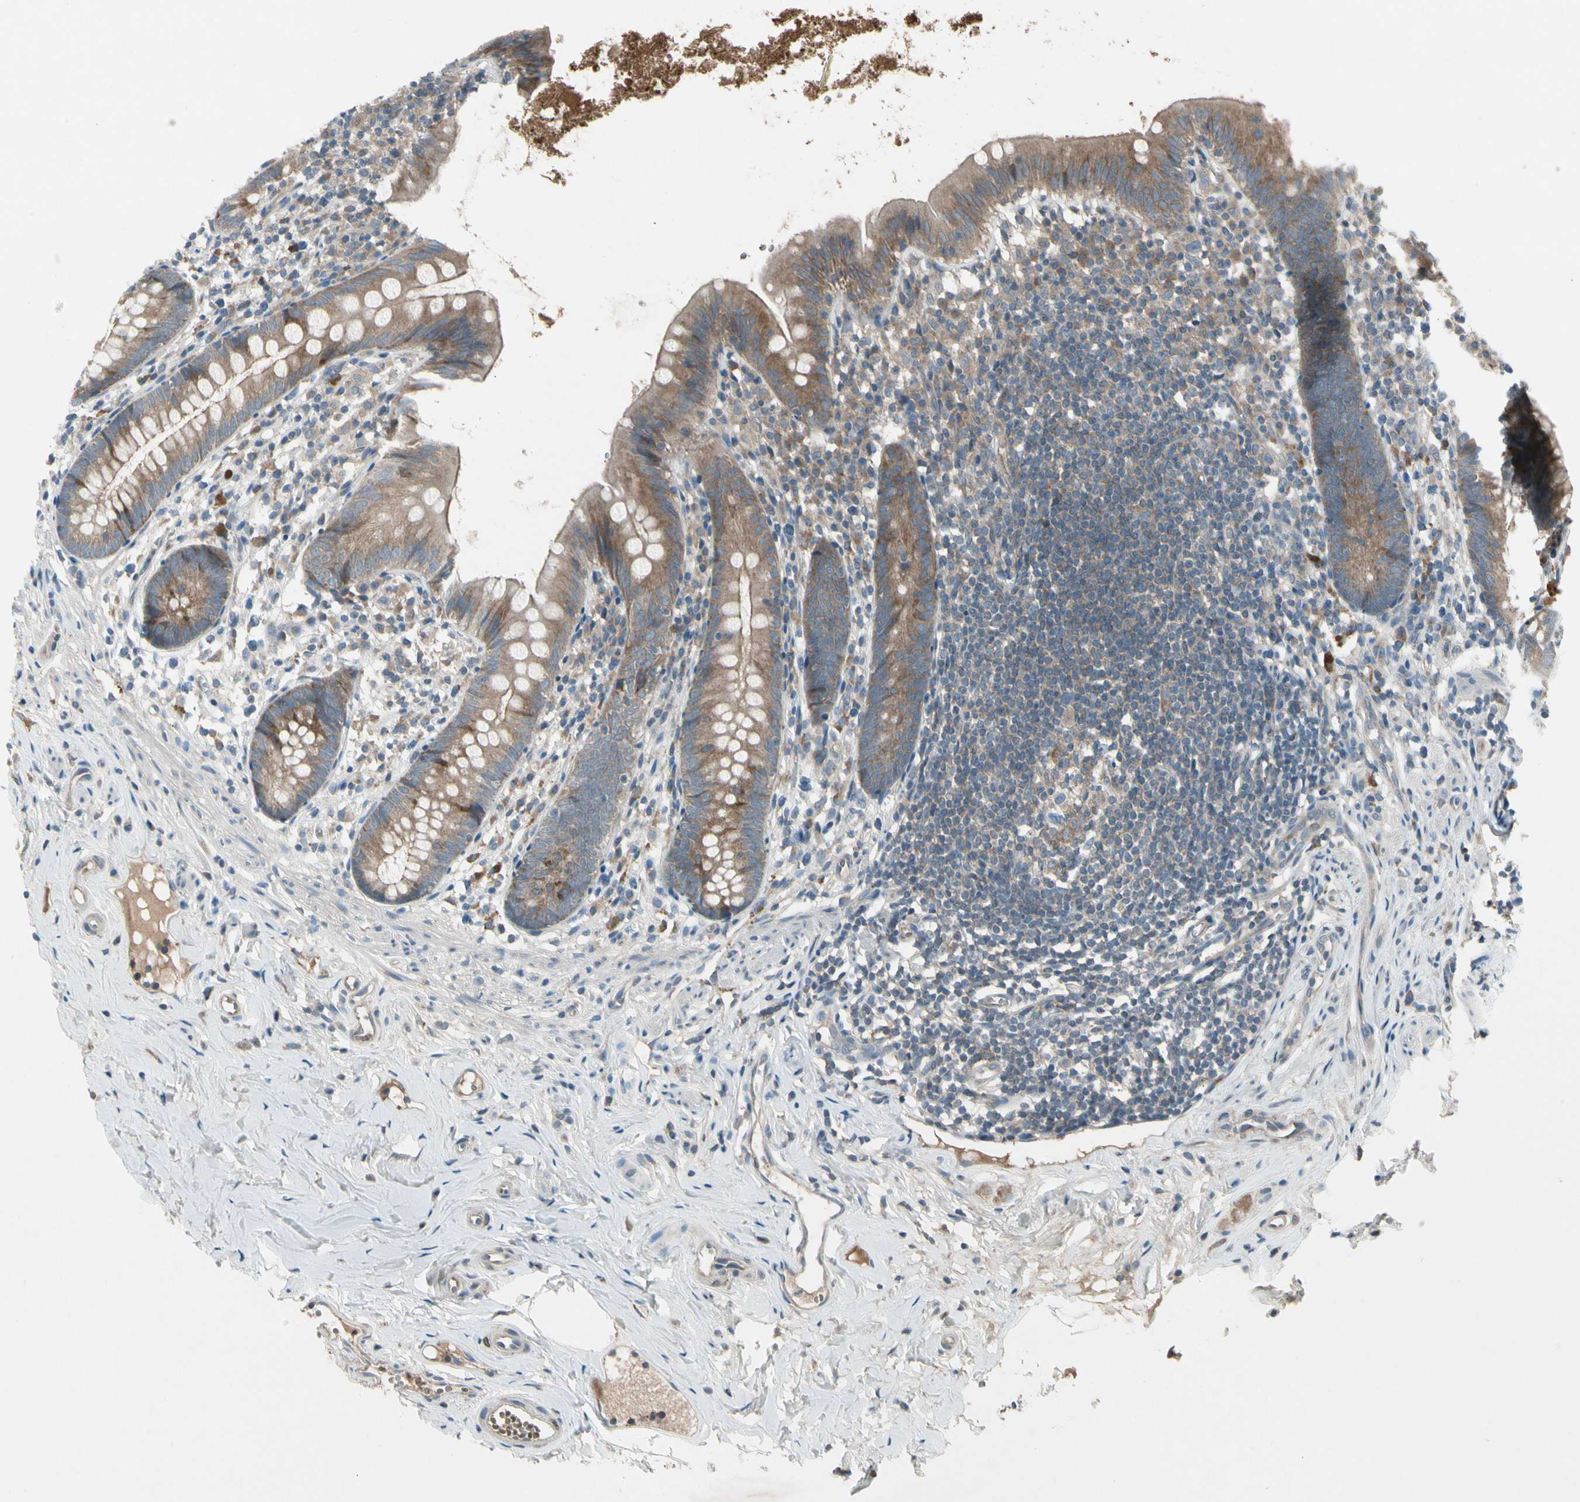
{"staining": {"intensity": "moderate", "quantity": ">75%", "location": "cytoplasmic/membranous"}, "tissue": "appendix", "cell_type": "Glandular cells", "image_type": "normal", "snomed": [{"axis": "morphology", "description": "Normal tissue, NOS"}, {"axis": "topography", "description": "Appendix"}], "caption": "This photomicrograph displays IHC staining of normal appendix, with medium moderate cytoplasmic/membranous positivity in approximately >75% of glandular cells.", "gene": "PANK2", "patient": {"sex": "male", "age": 52}}